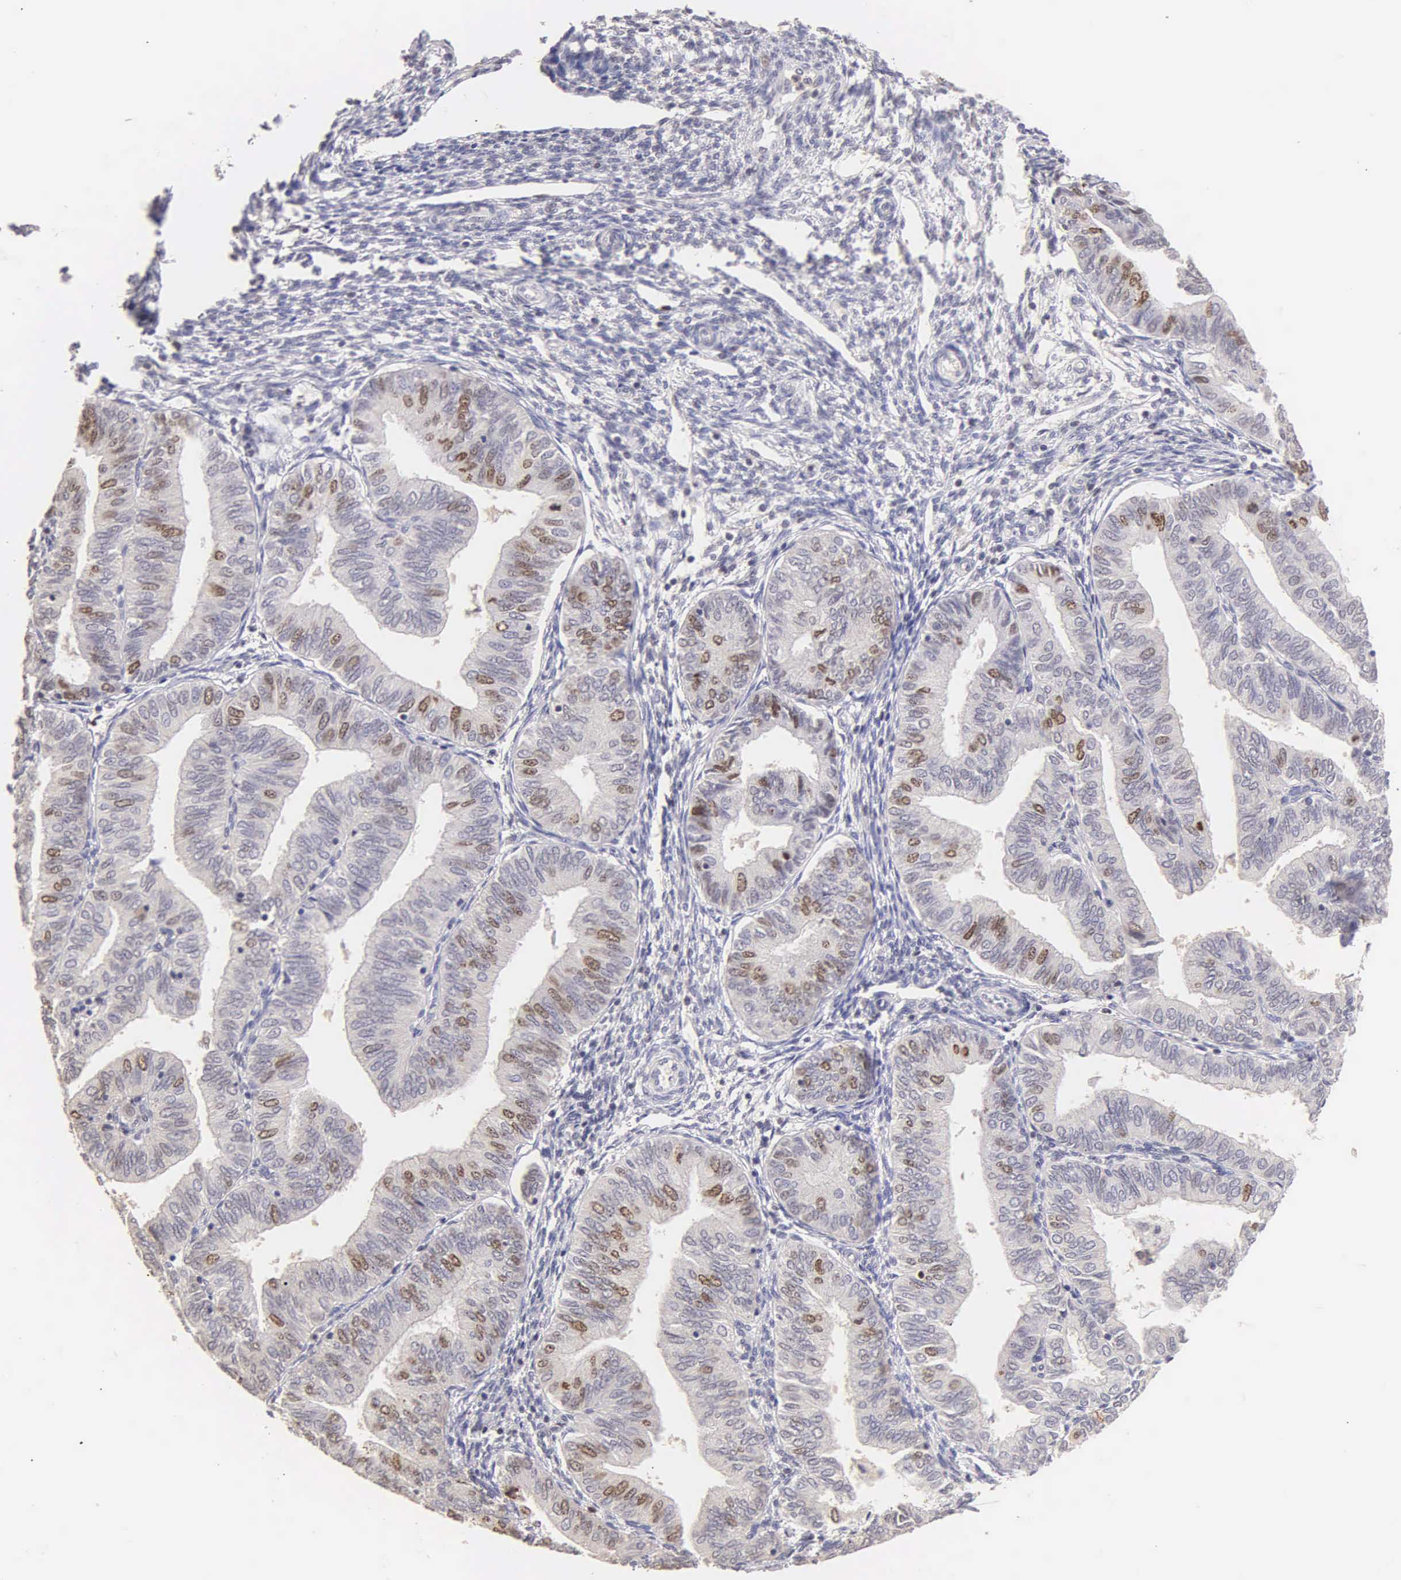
{"staining": {"intensity": "moderate", "quantity": "25%-75%", "location": "nuclear"}, "tissue": "endometrial cancer", "cell_type": "Tumor cells", "image_type": "cancer", "snomed": [{"axis": "morphology", "description": "Adenocarcinoma, NOS"}, {"axis": "topography", "description": "Endometrium"}], "caption": "Endometrial adenocarcinoma stained with IHC reveals moderate nuclear expression in about 25%-75% of tumor cells.", "gene": "MKI67", "patient": {"sex": "female", "age": 51}}